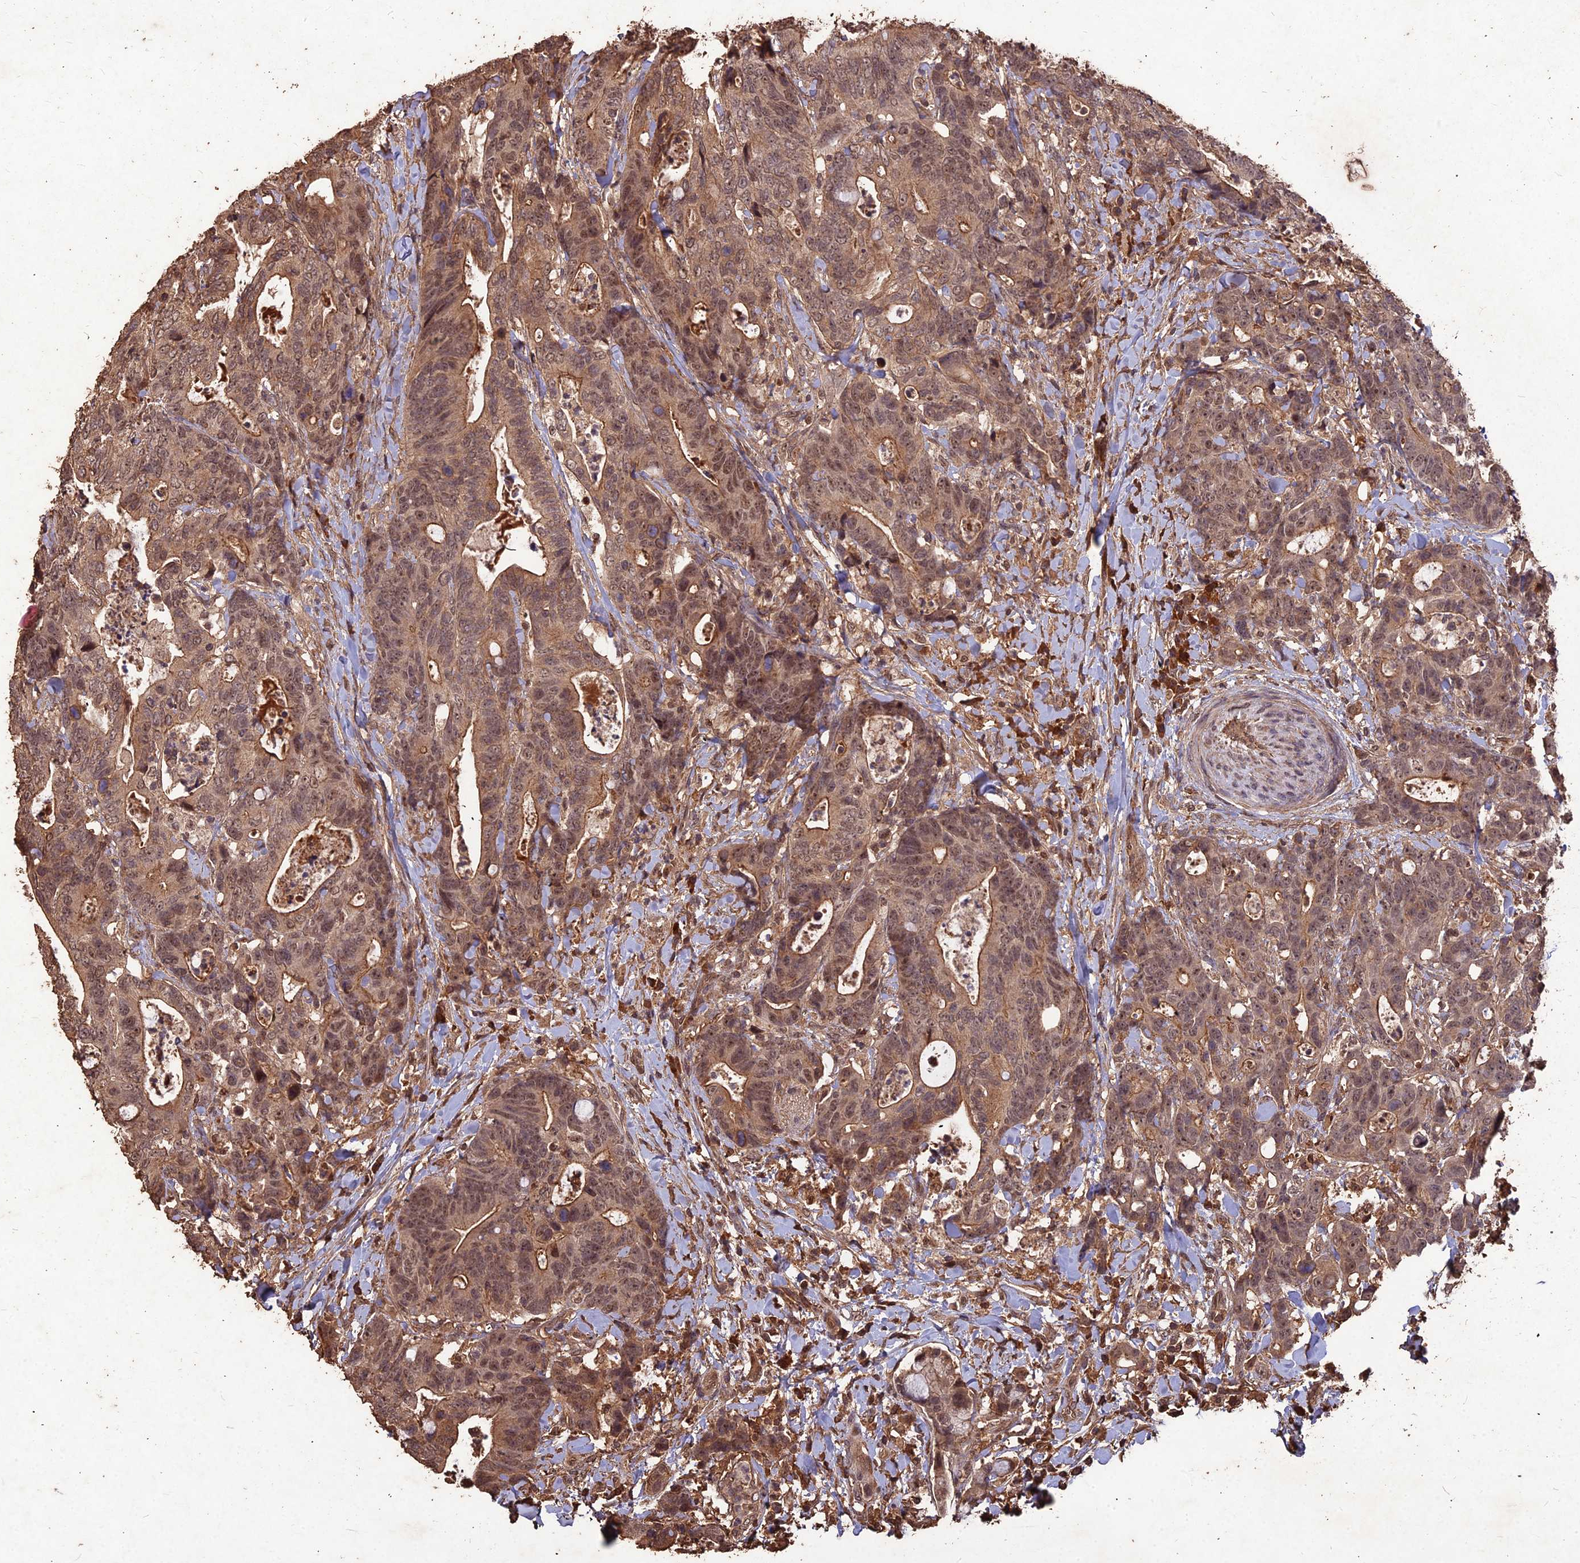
{"staining": {"intensity": "moderate", "quantity": ">75%", "location": "cytoplasmic/membranous,nuclear"}, "tissue": "colorectal cancer", "cell_type": "Tumor cells", "image_type": "cancer", "snomed": [{"axis": "morphology", "description": "Adenocarcinoma, NOS"}, {"axis": "topography", "description": "Colon"}], "caption": "Immunohistochemistry (IHC) staining of colorectal cancer, which demonstrates medium levels of moderate cytoplasmic/membranous and nuclear staining in approximately >75% of tumor cells indicating moderate cytoplasmic/membranous and nuclear protein positivity. The staining was performed using DAB (3,3'-diaminobenzidine) (brown) for protein detection and nuclei were counterstained in hematoxylin (blue).", "gene": "SYMPK", "patient": {"sex": "female", "age": 82}}